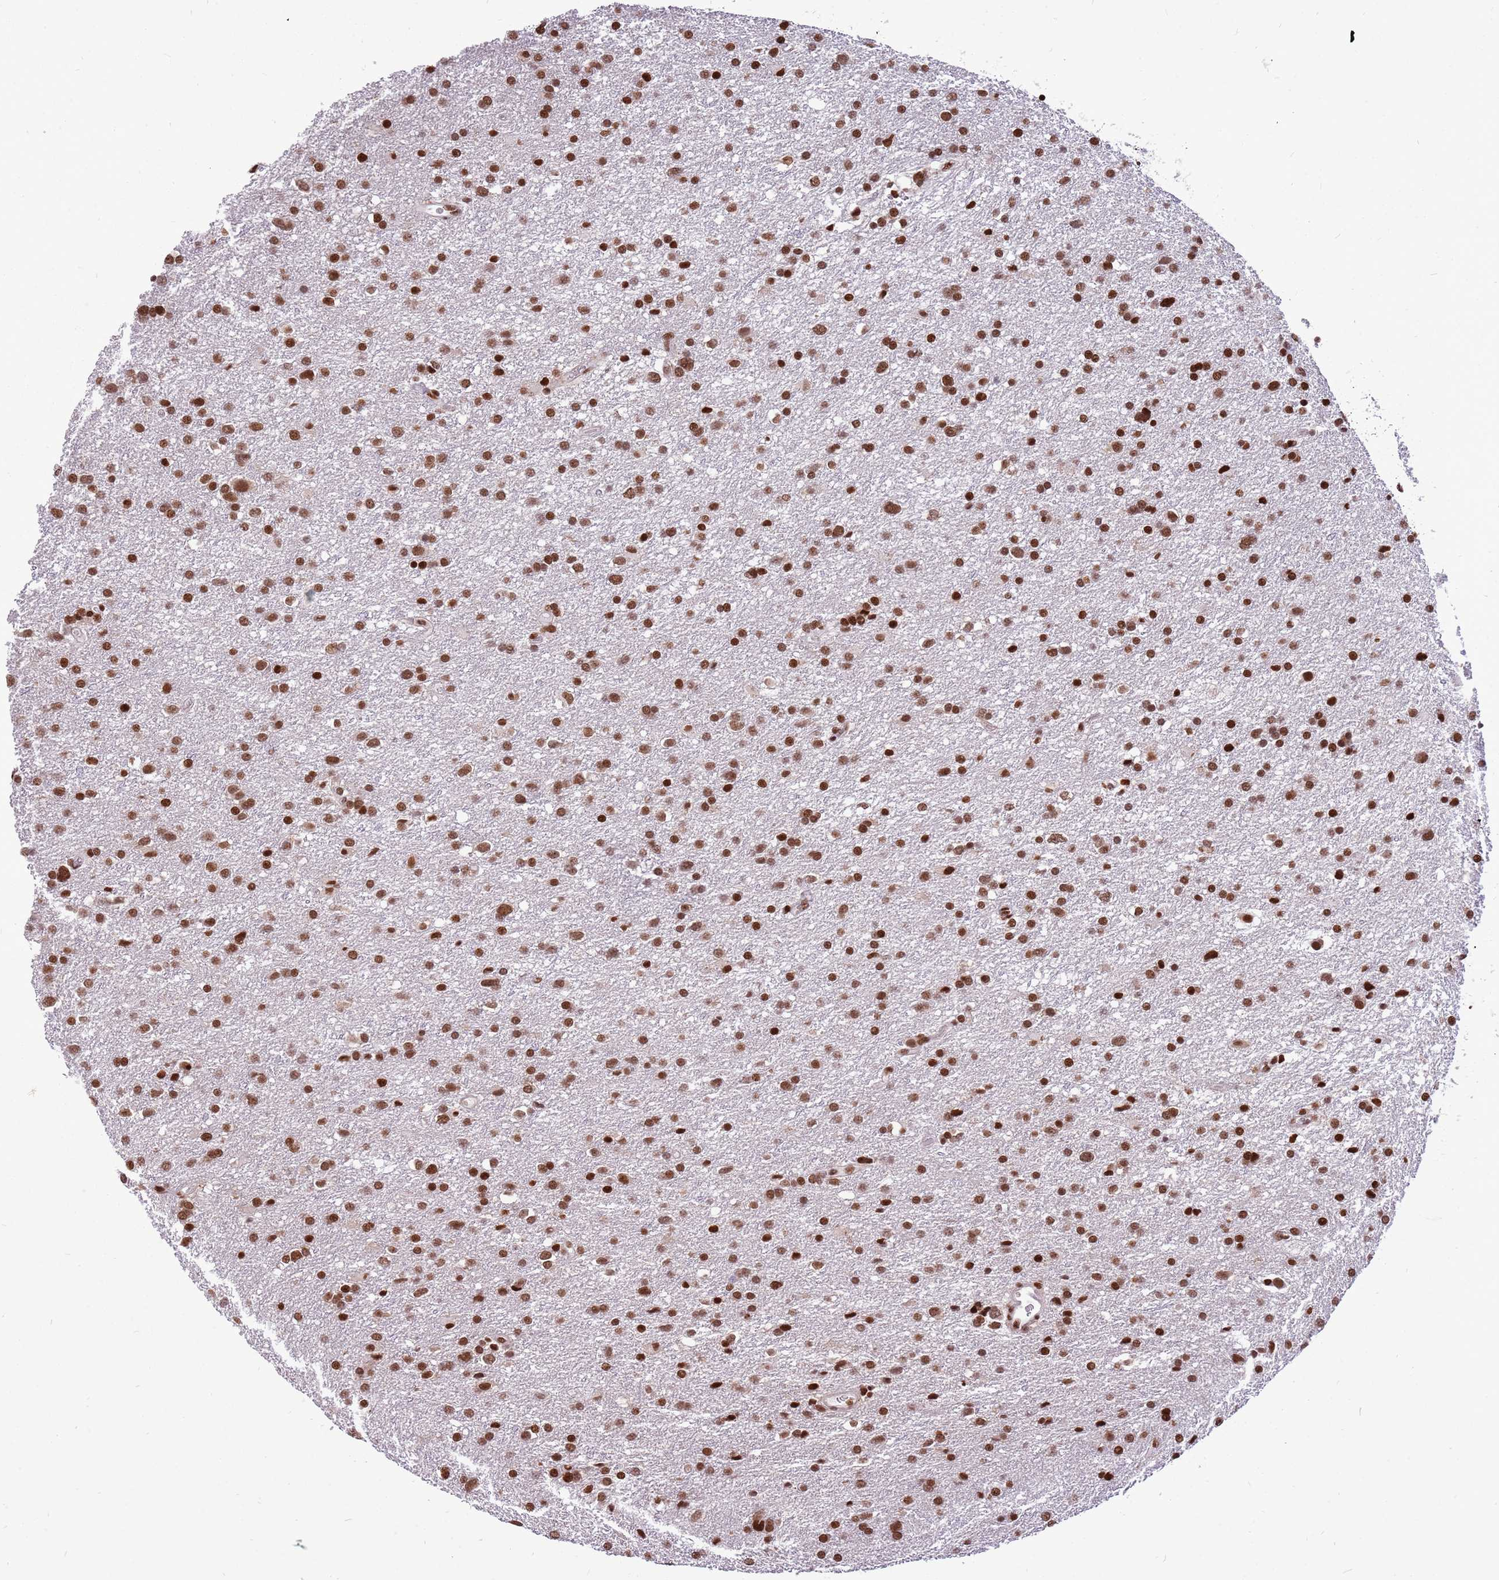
{"staining": {"intensity": "strong", "quantity": ">75%", "location": "nuclear"}, "tissue": "glioma", "cell_type": "Tumor cells", "image_type": "cancer", "snomed": [{"axis": "morphology", "description": "Glioma, malignant, Low grade"}, {"axis": "topography", "description": "Brain"}], "caption": "High-power microscopy captured an IHC image of malignant glioma (low-grade), revealing strong nuclear expression in approximately >75% of tumor cells.", "gene": "WASHC4", "patient": {"sex": "female", "age": 32}}